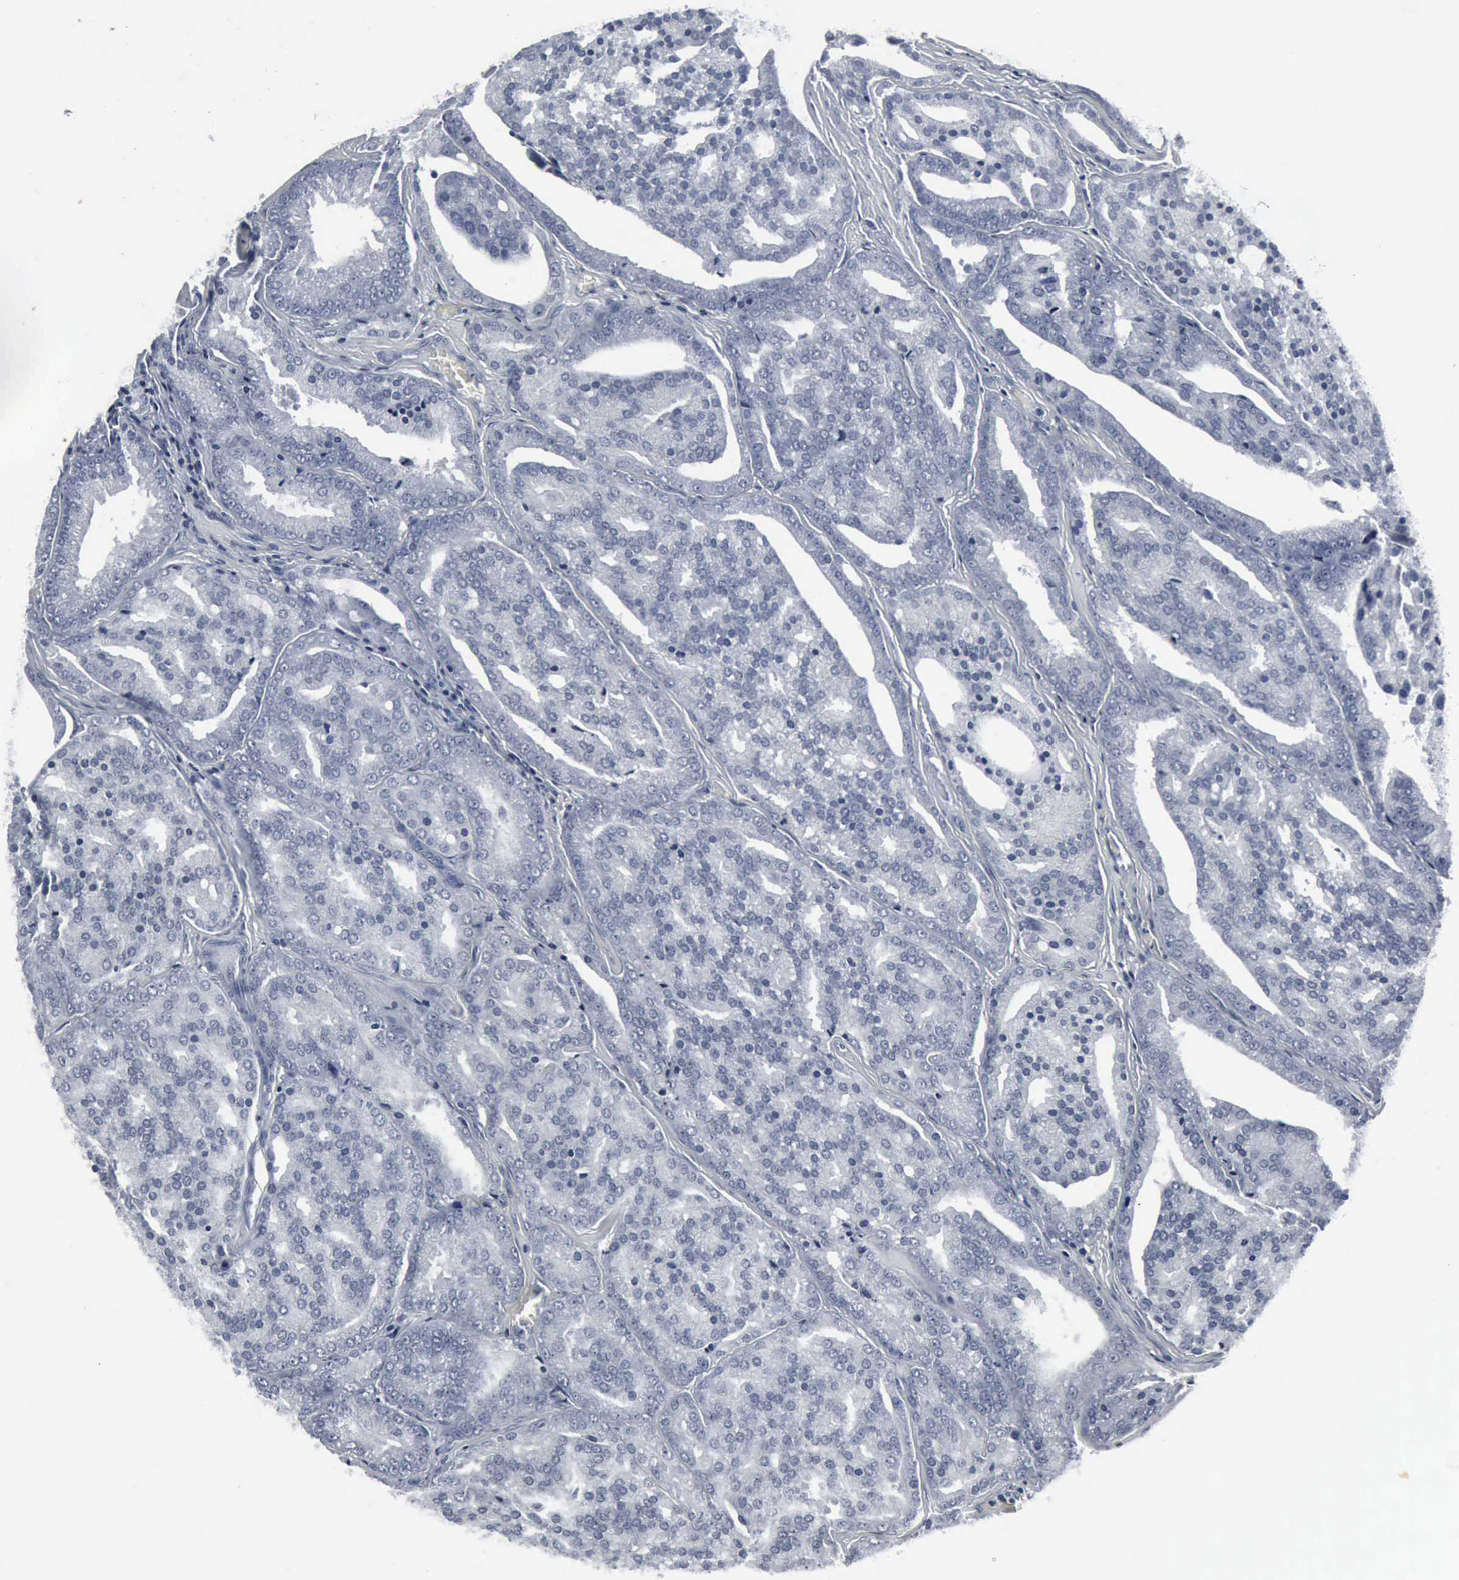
{"staining": {"intensity": "negative", "quantity": "none", "location": "none"}, "tissue": "prostate cancer", "cell_type": "Tumor cells", "image_type": "cancer", "snomed": [{"axis": "morphology", "description": "Adenocarcinoma, High grade"}, {"axis": "topography", "description": "Prostate"}], "caption": "The photomicrograph displays no significant positivity in tumor cells of prostate high-grade adenocarcinoma.", "gene": "SNAP25", "patient": {"sex": "male", "age": 64}}